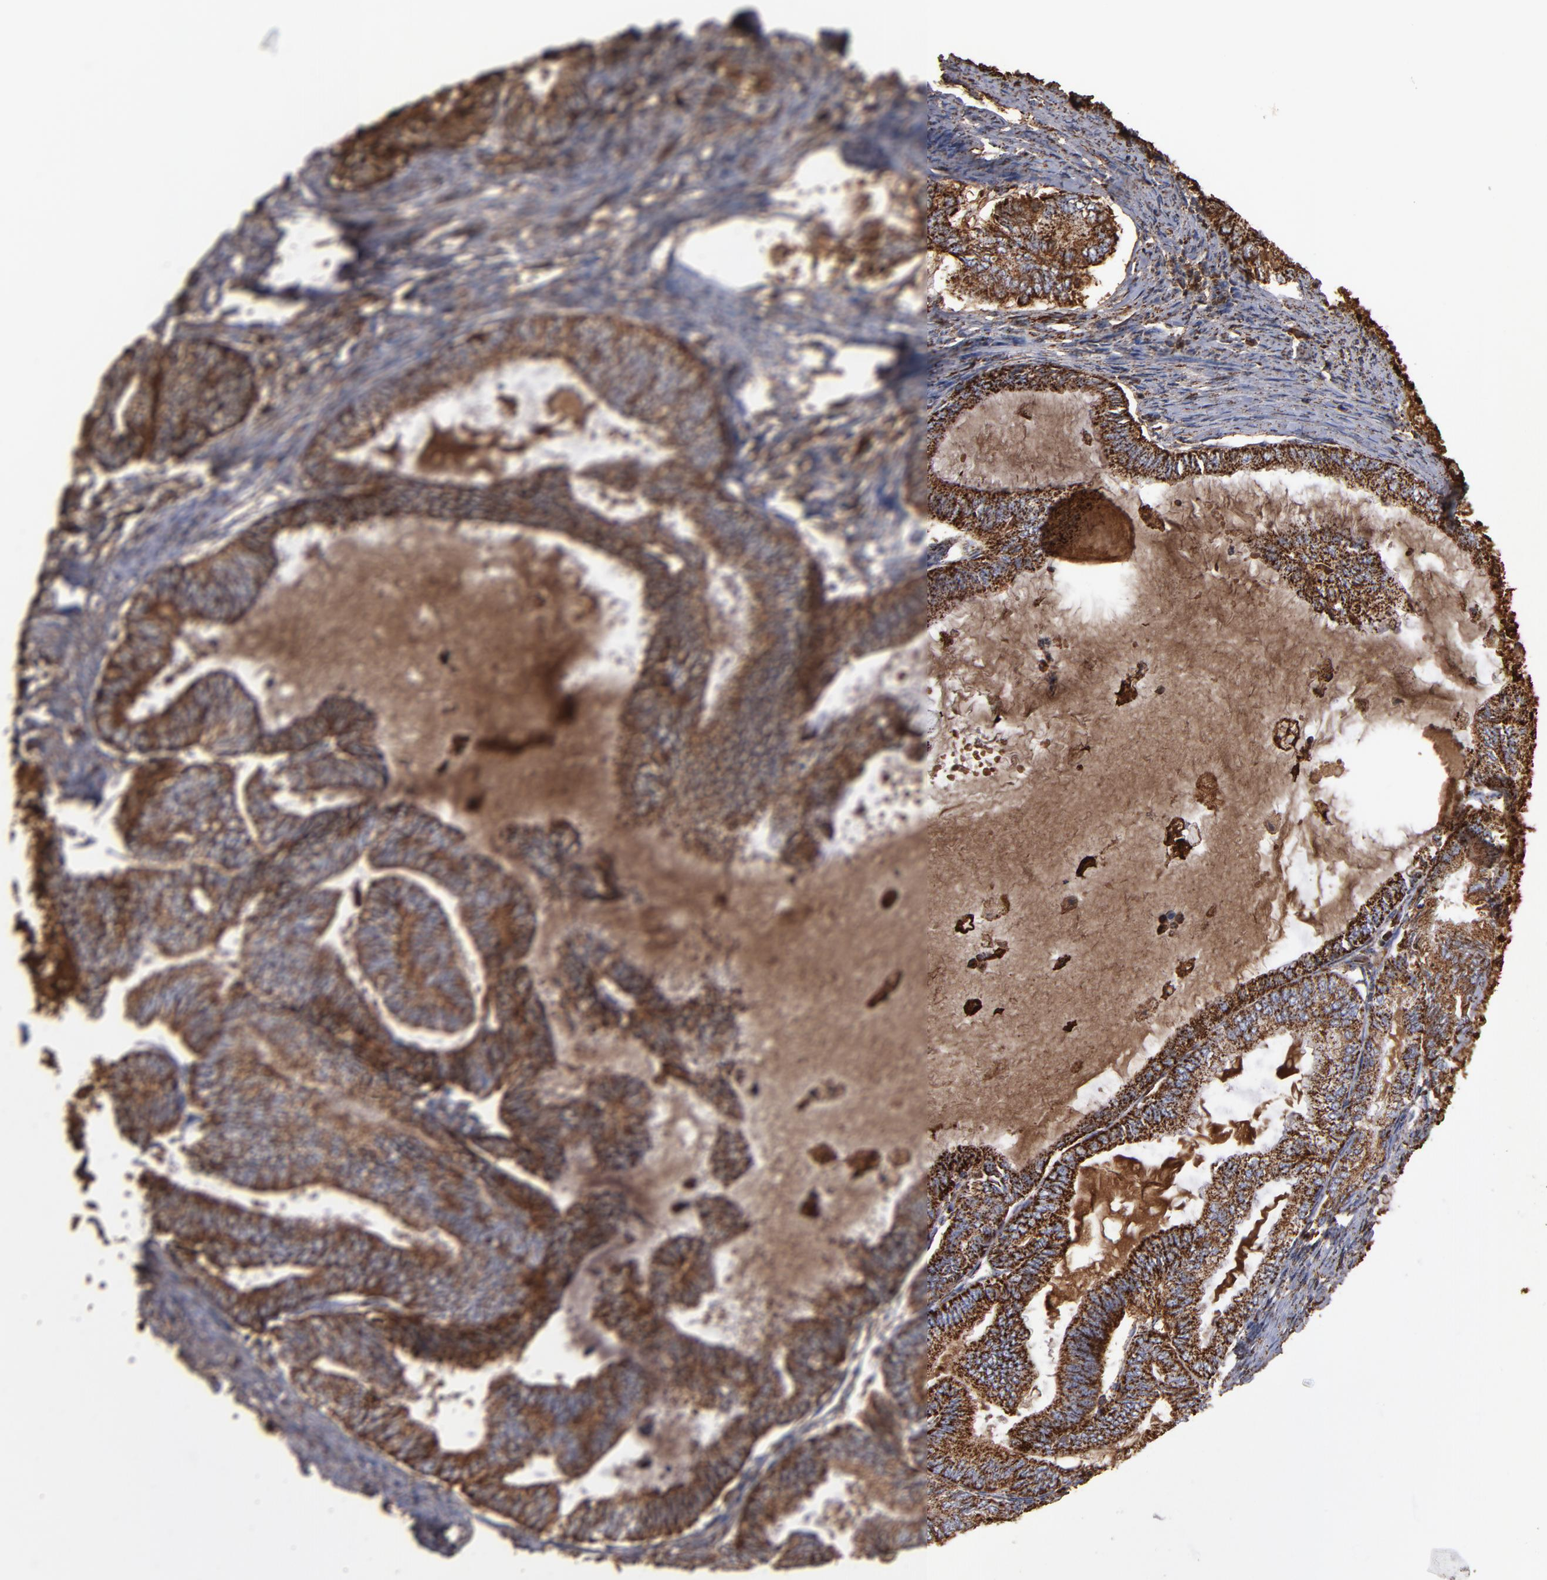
{"staining": {"intensity": "strong", "quantity": ">75%", "location": "cytoplasmic/membranous"}, "tissue": "endometrial cancer", "cell_type": "Tumor cells", "image_type": "cancer", "snomed": [{"axis": "morphology", "description": "Adenocarcinoma, NOS"}, {"axis": "topography", "description": "Endometrium"}], "caption": "Tumor cells demonstrate high levels of strong cytoplasmic/membranous expression in approximately >75% of cells in endometrial cancer (adenocarcinoma).", "gene": "SOD2", "patient": {"sex": "female", "age": 86}}